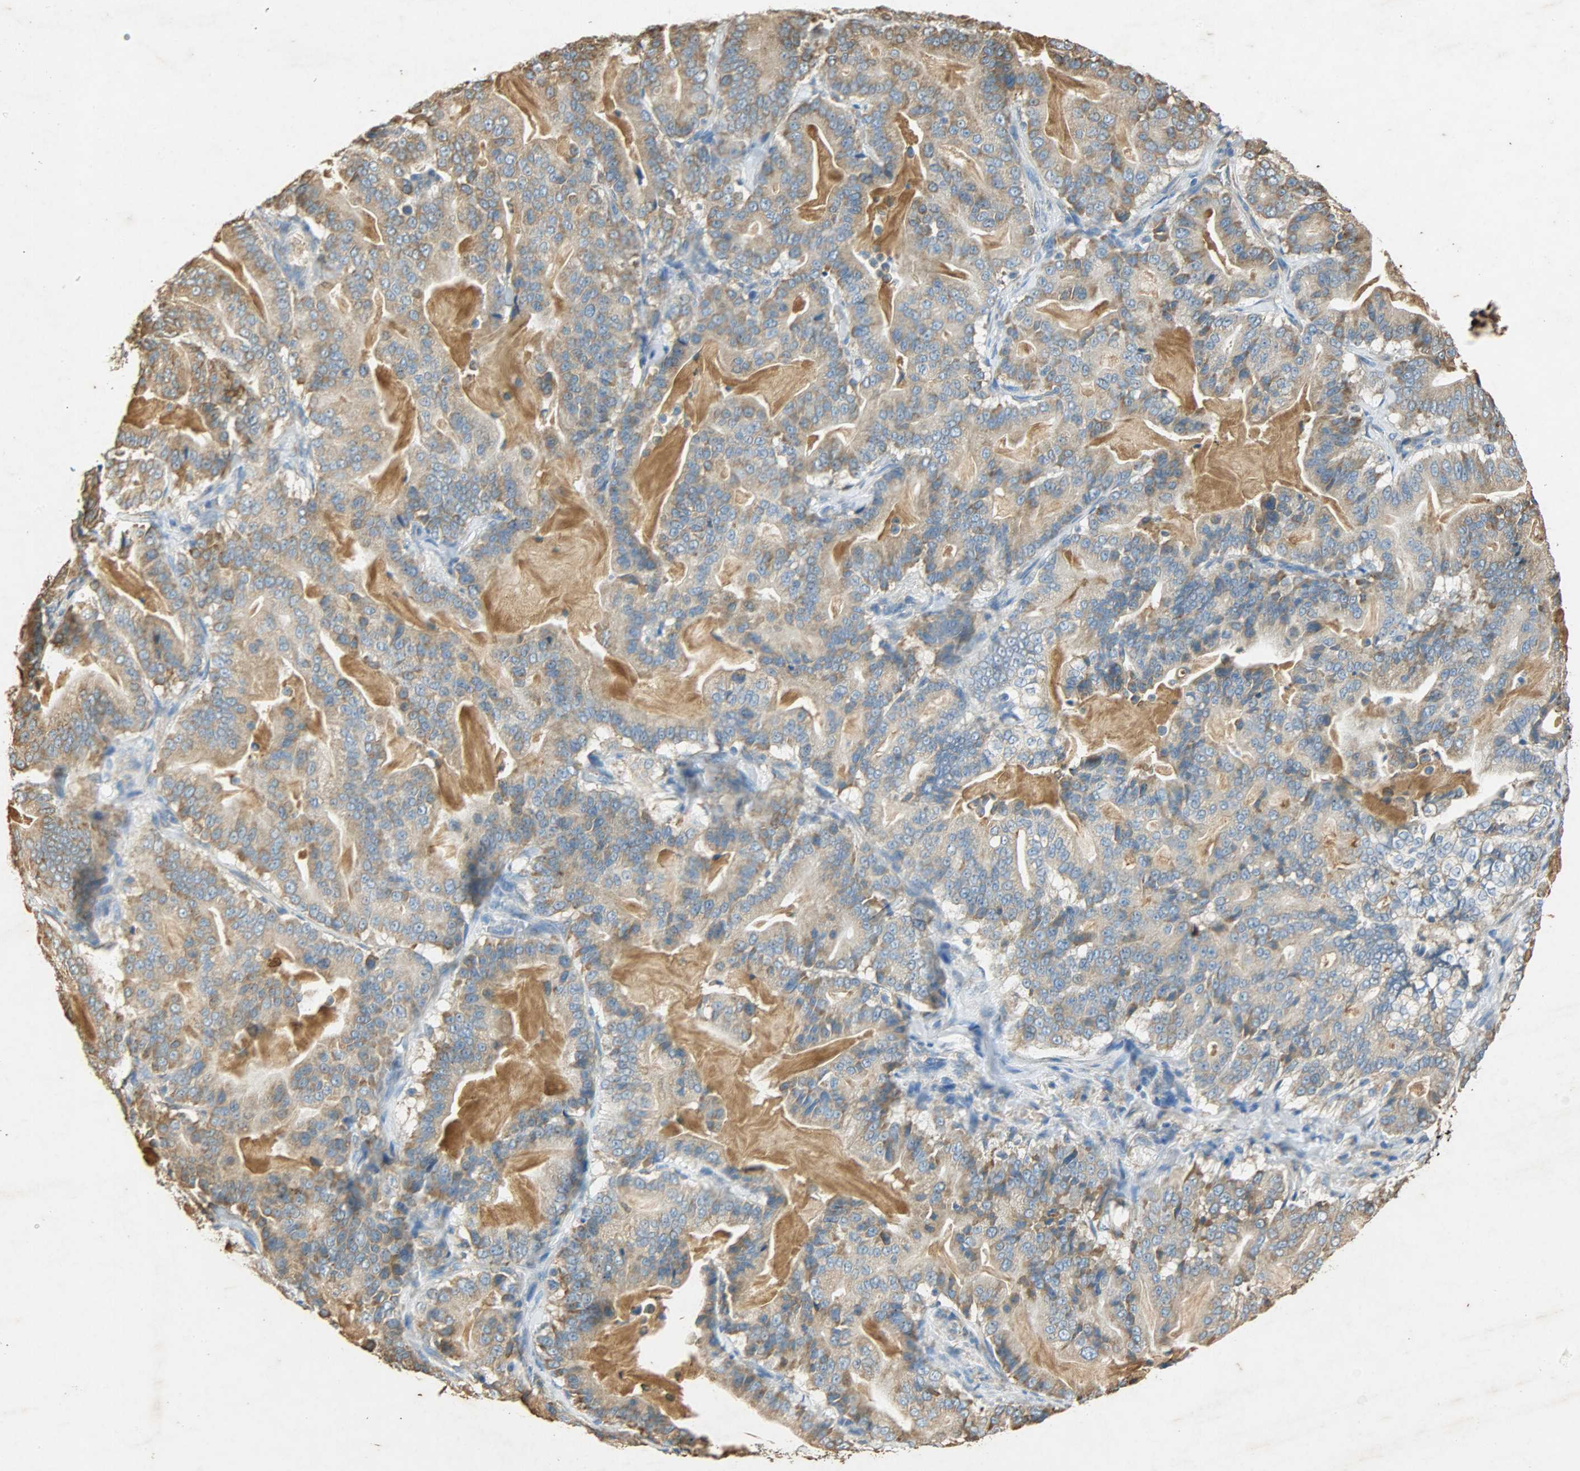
{"staining": {"intensity": "moderate", "quantity": ">75%", "location": "cytoplasmic/membranous"}, "tissue": "pancreatic cancer", "cell_type": "Tumor cells", "image_type": "cancer", "snomed": [{"axis": "morphology", "description": "Adenocarcinoma, NOS"}, {"axis": "topography", "description": "Pancreas"}], "caption": "Pancreatic cancer was stained to show a protein in brown. There is medium levels of moderate cytoplasmic/membranous expression in about >75% of tumor cells. The staining was performed using DAB (3,3'-diaminobenzidine), with brown indicating positive protein expression. Nuclei are stained blue with hematoxylin.", "gene": "HSPA5", "patient": {"sex": "male", "age": 63}}